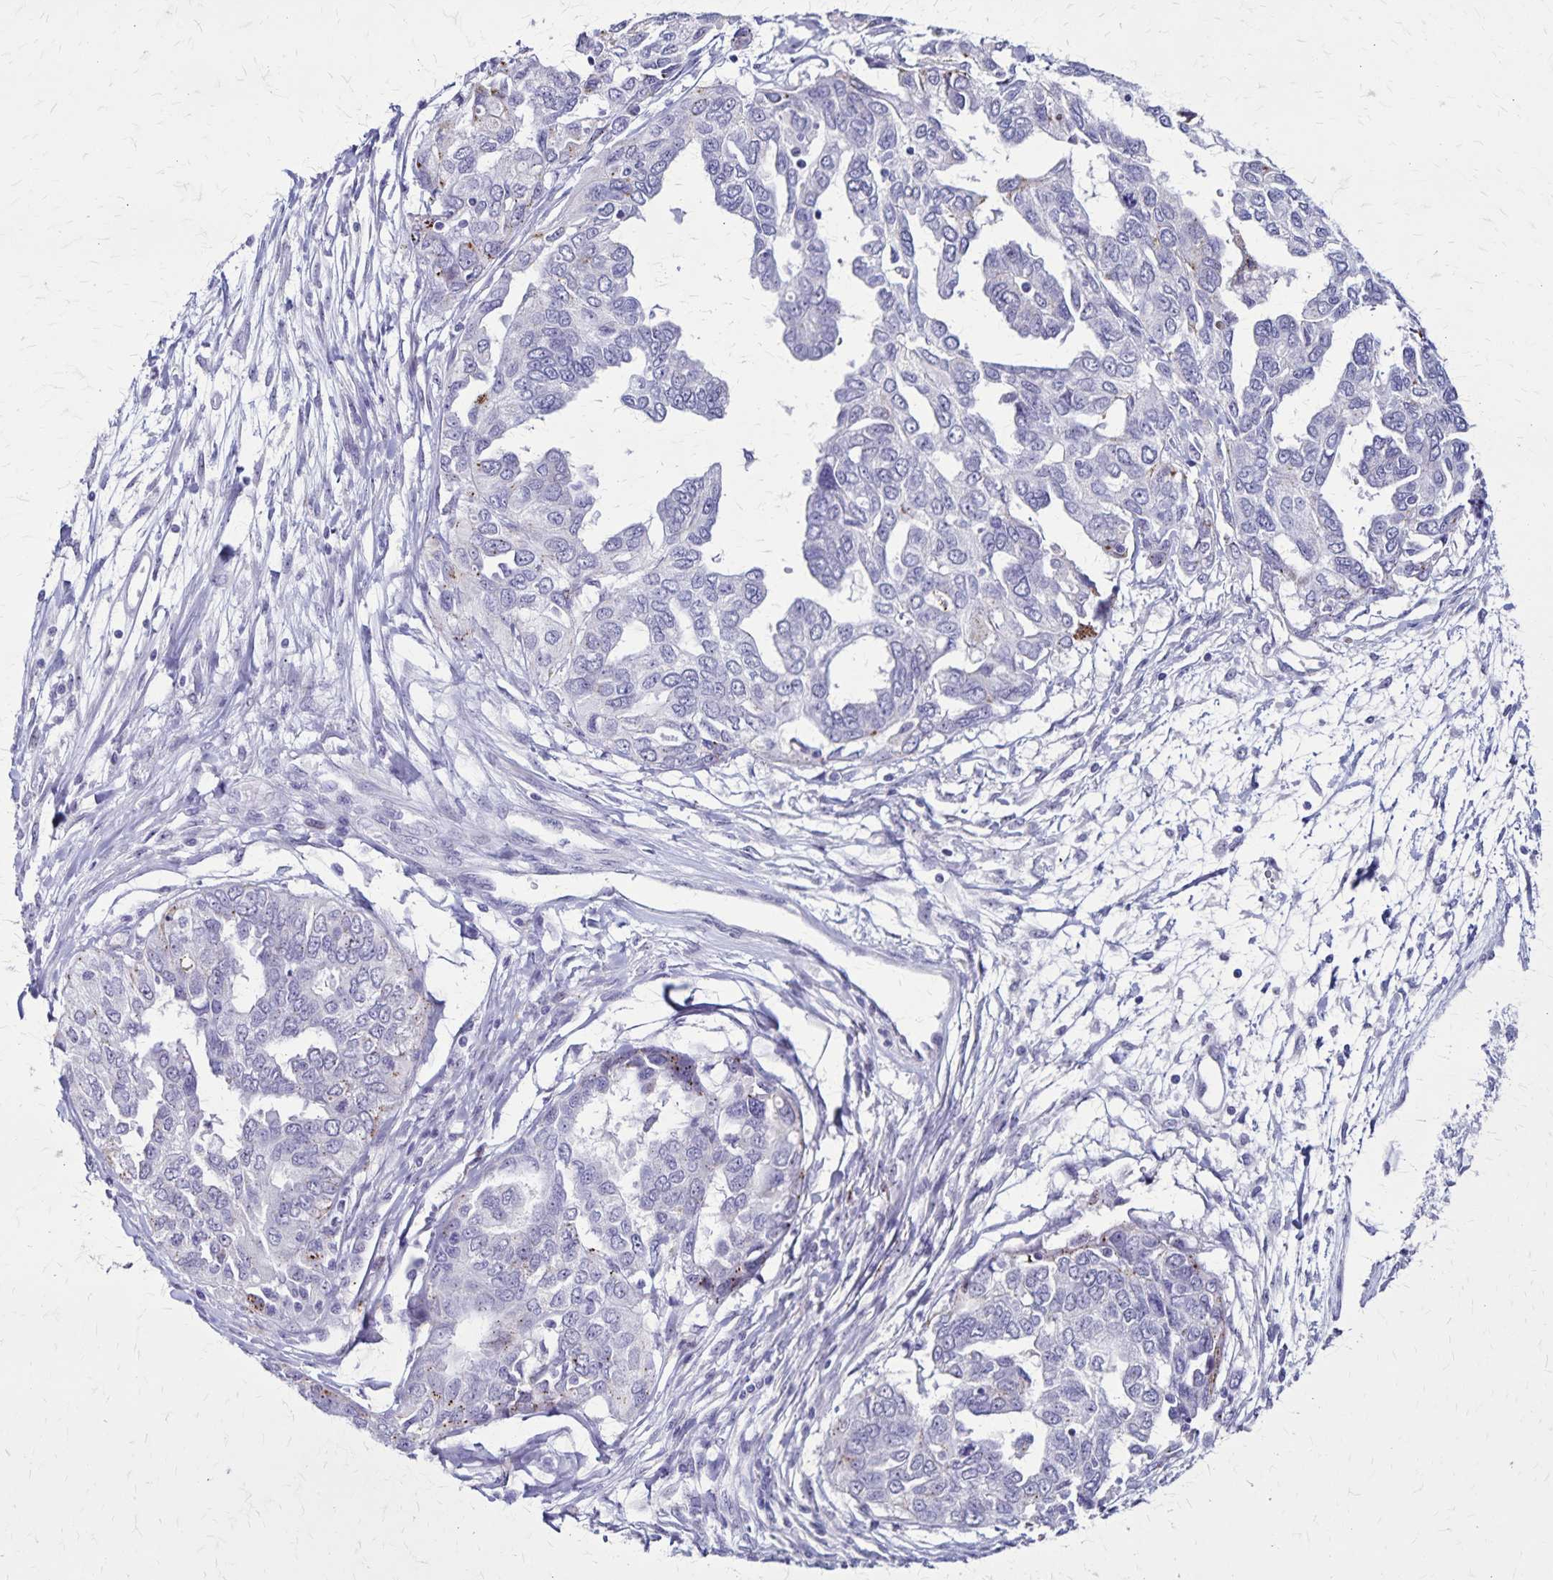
{"staining": {"intensity": "negative", "quantity": "none", "location": "none"}, "tissue": "ovarian cancer", "cell_type": "Tumor cells", "image_type": "cancer", "snomed": [{"axis": "morphology", "description": "Cystadenocarcinoma, serous, NOS"}, {"axis": "topography", "description": "Ovary"}], "caption": "The micrograph displays no staining of tumor cells in ovarian serous cystadenocarcinoma.", "gene": "OR51B5", "patient": {"sex": "female", "age": 53}}